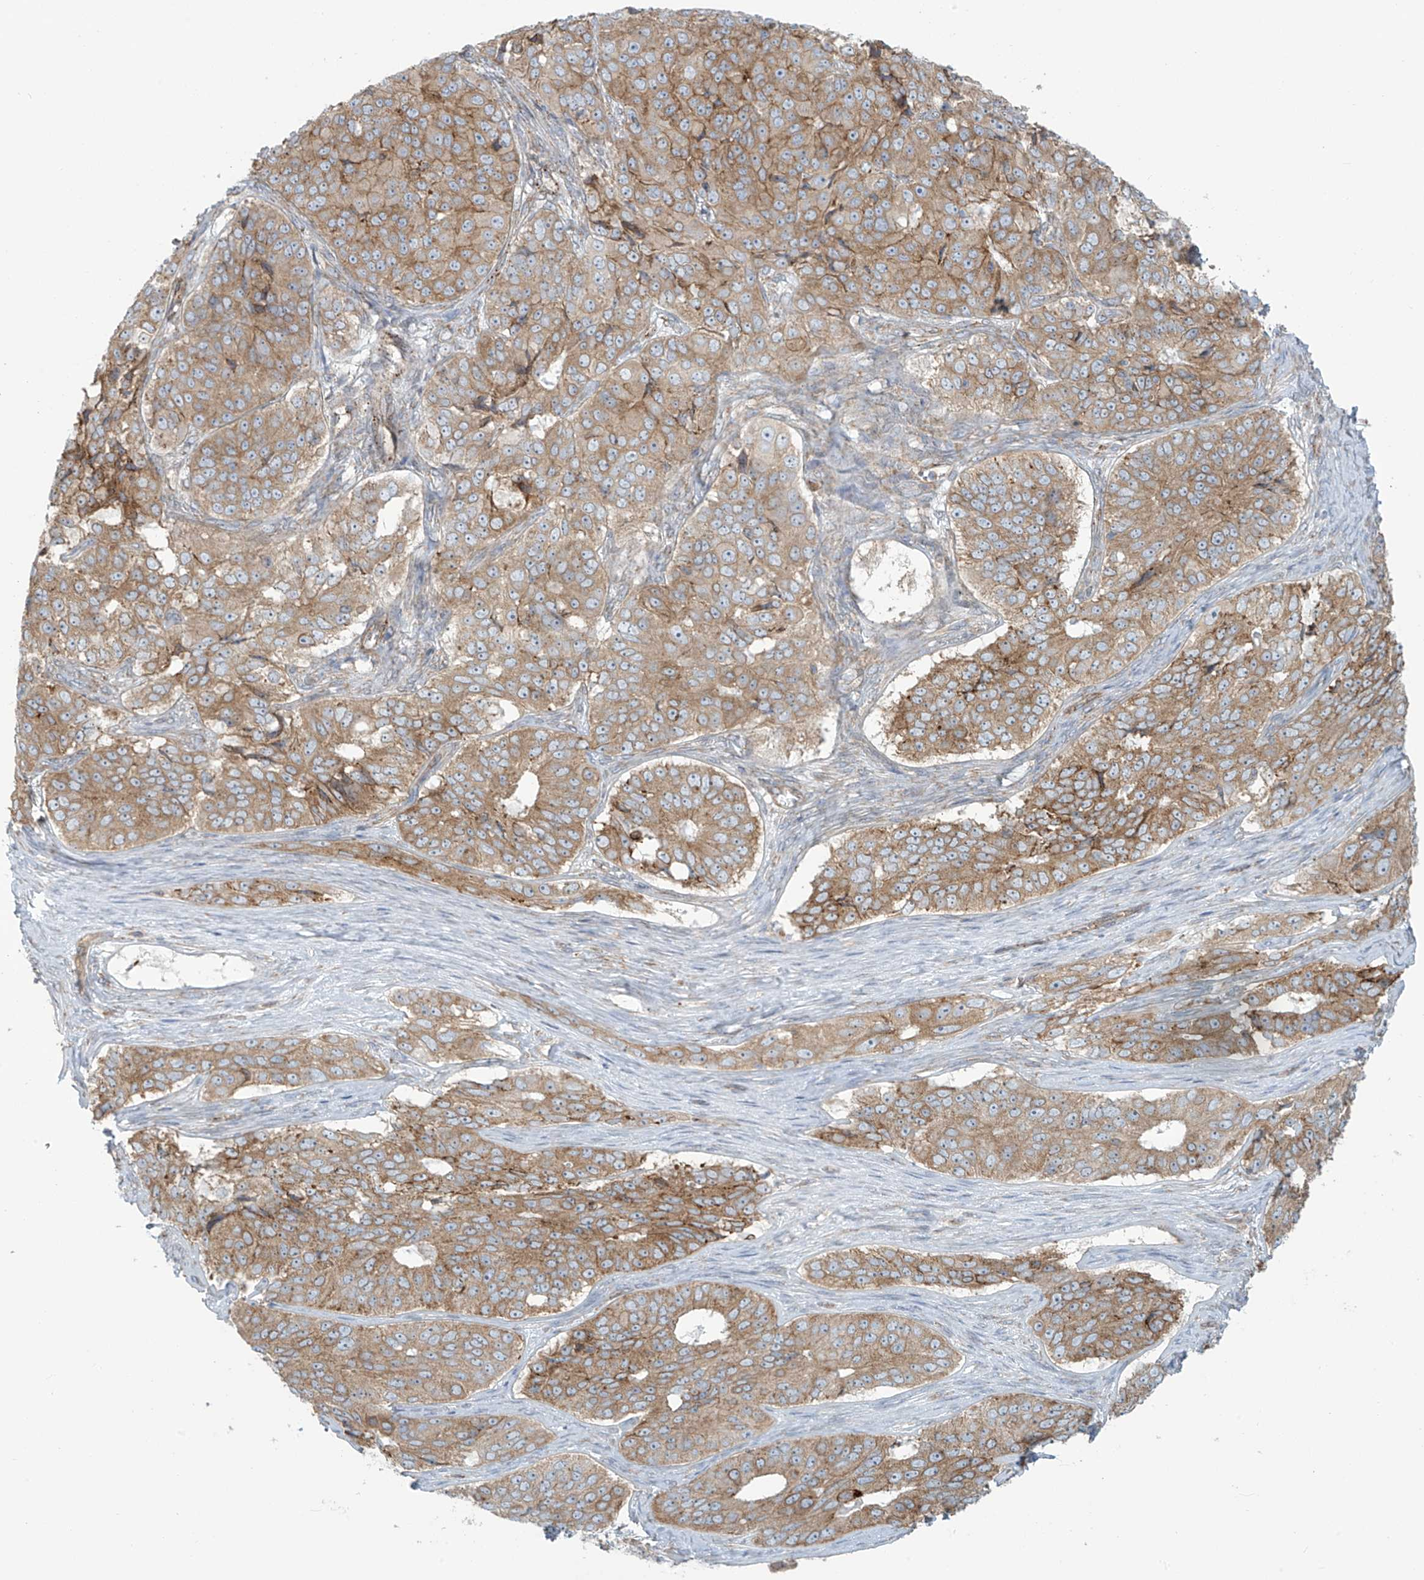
{"staining": {"intensity": "weak", "quantity": ">75%", "location": "cytoplasmic/membranous"}, "tissue": "ovarian cancer", "cell_type": "Tumor cells", "image_type": "cancer", "snomed": [{"axis": "morphology", "description": "Carcinoma, endometroid"}, {"axis": "topography", "description": "Ovary"}], "caption": "Ovarian cancer was stained to show a protein in brown. There is low levels of weak cytoplasmic/membranous expression in about >75% of tumor cells.", "gene": "LZTS3", "patient": {"sex": "female", "age": 51}}